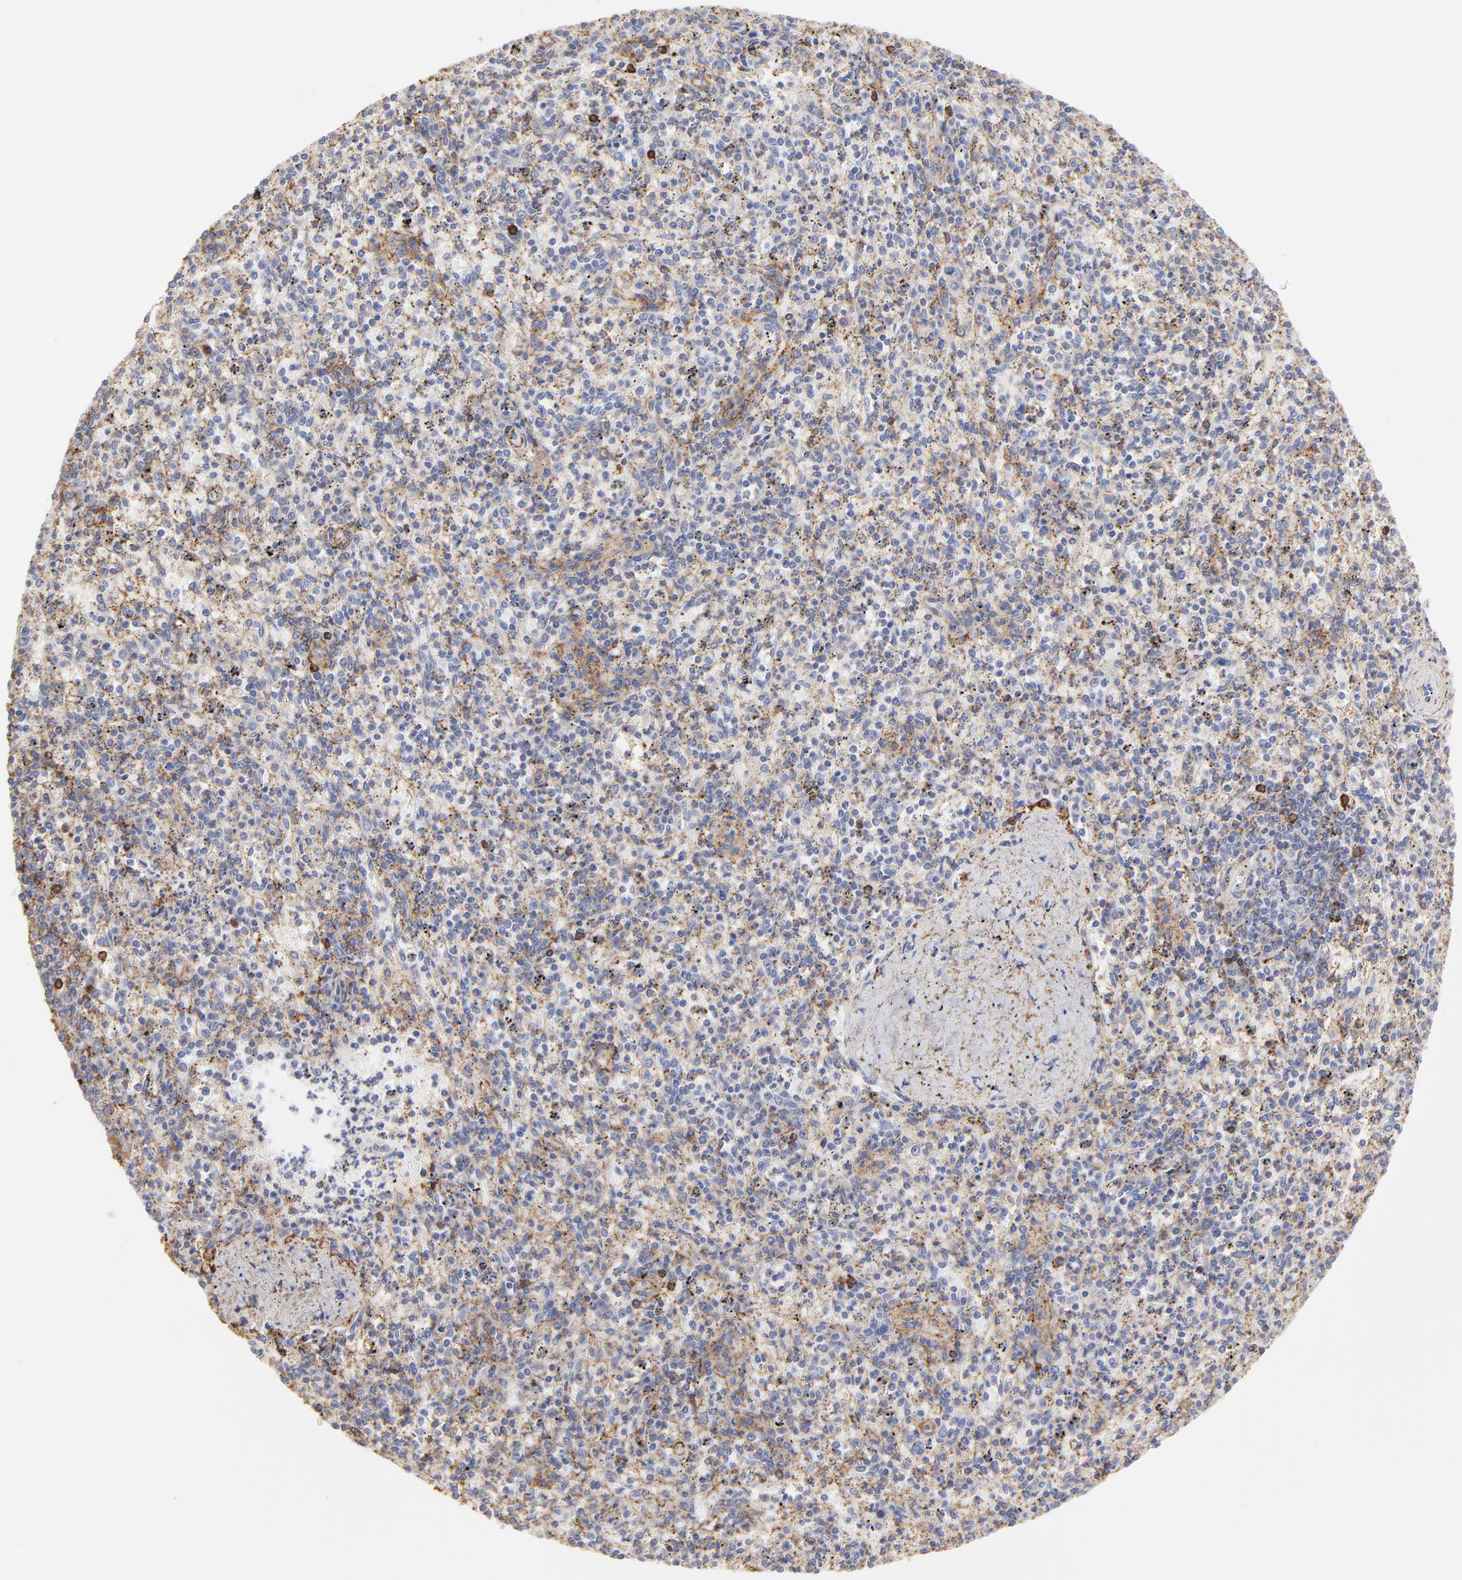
{"staining": {"intensity": "moderate", "quantity": "25%-75%", "location": "cytoplasmic/membranous"}, "tissue": "spleen", "cell_type": "Cells in red pulp", "image_type": "normal", "snomed": [{"axis": "morphology", "description": "Normal tissue, NOS"}, {"axis": "topography", "description": "Spleen"}], "caption": "This micrograph displays immunohistochemistry (IHC) staining of normal human spleen, with medium moderate cytoplasmic/membranous staining in about 25%-75% of cells in red pulp.", "gene": "ANXA6", "patient": {"sex": "male", "age": 72}}